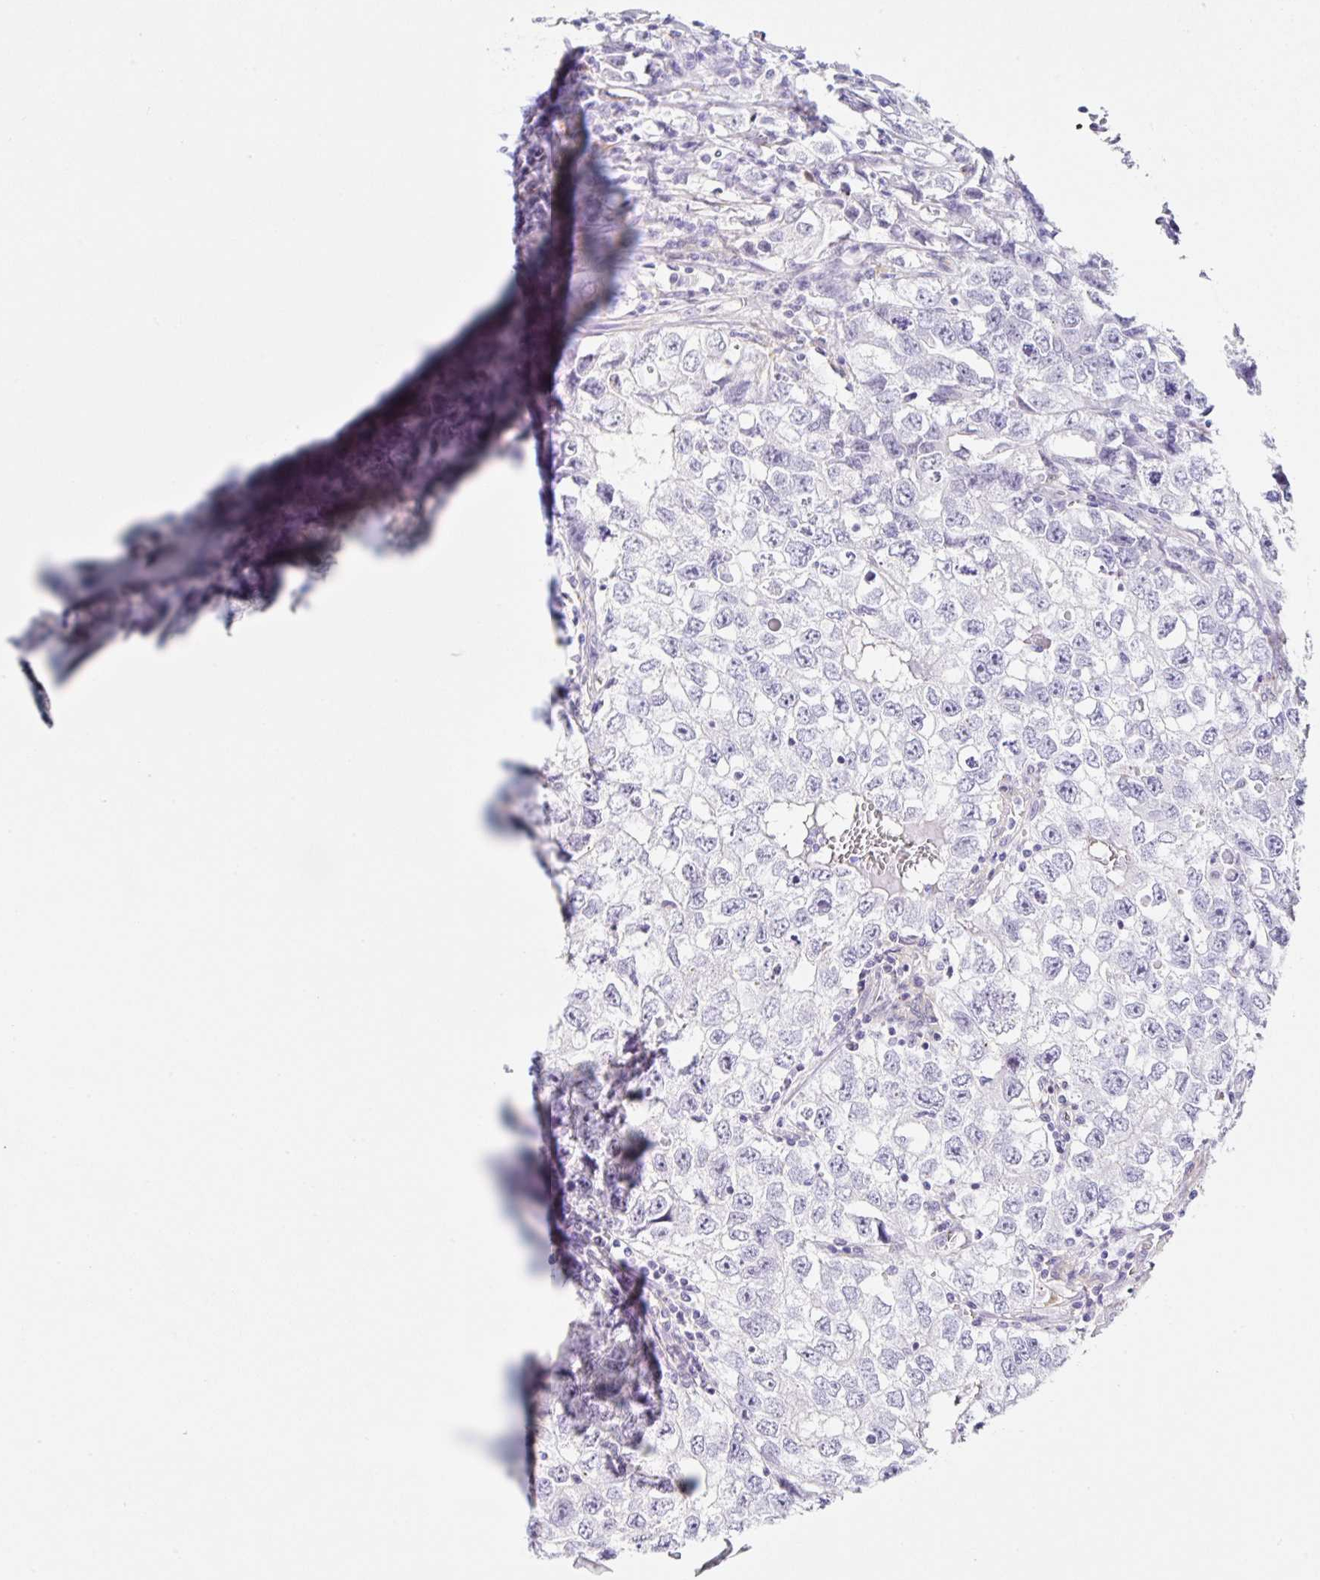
{"staining": {"intensity": "negative", "quantity": "none", "location": "none"}, "tissue": "testis cancer", "cell_type": "Tumor cells", "image_type": "cancer", "snomed": [{"axis": "morphology", "description": "Seminoma, NOS"}, {"axis": "morphology", "description": "Carcinoma, Embryonal, NOS"}, {"axis": "topography", "description": "Testis"}], "caption": "This is an immunohistochemistry photomicrograph of testis cancer. There is no expression in tumor cells.", "gene": "DKK4", "patient": {"sex": "male", "age": 43}}